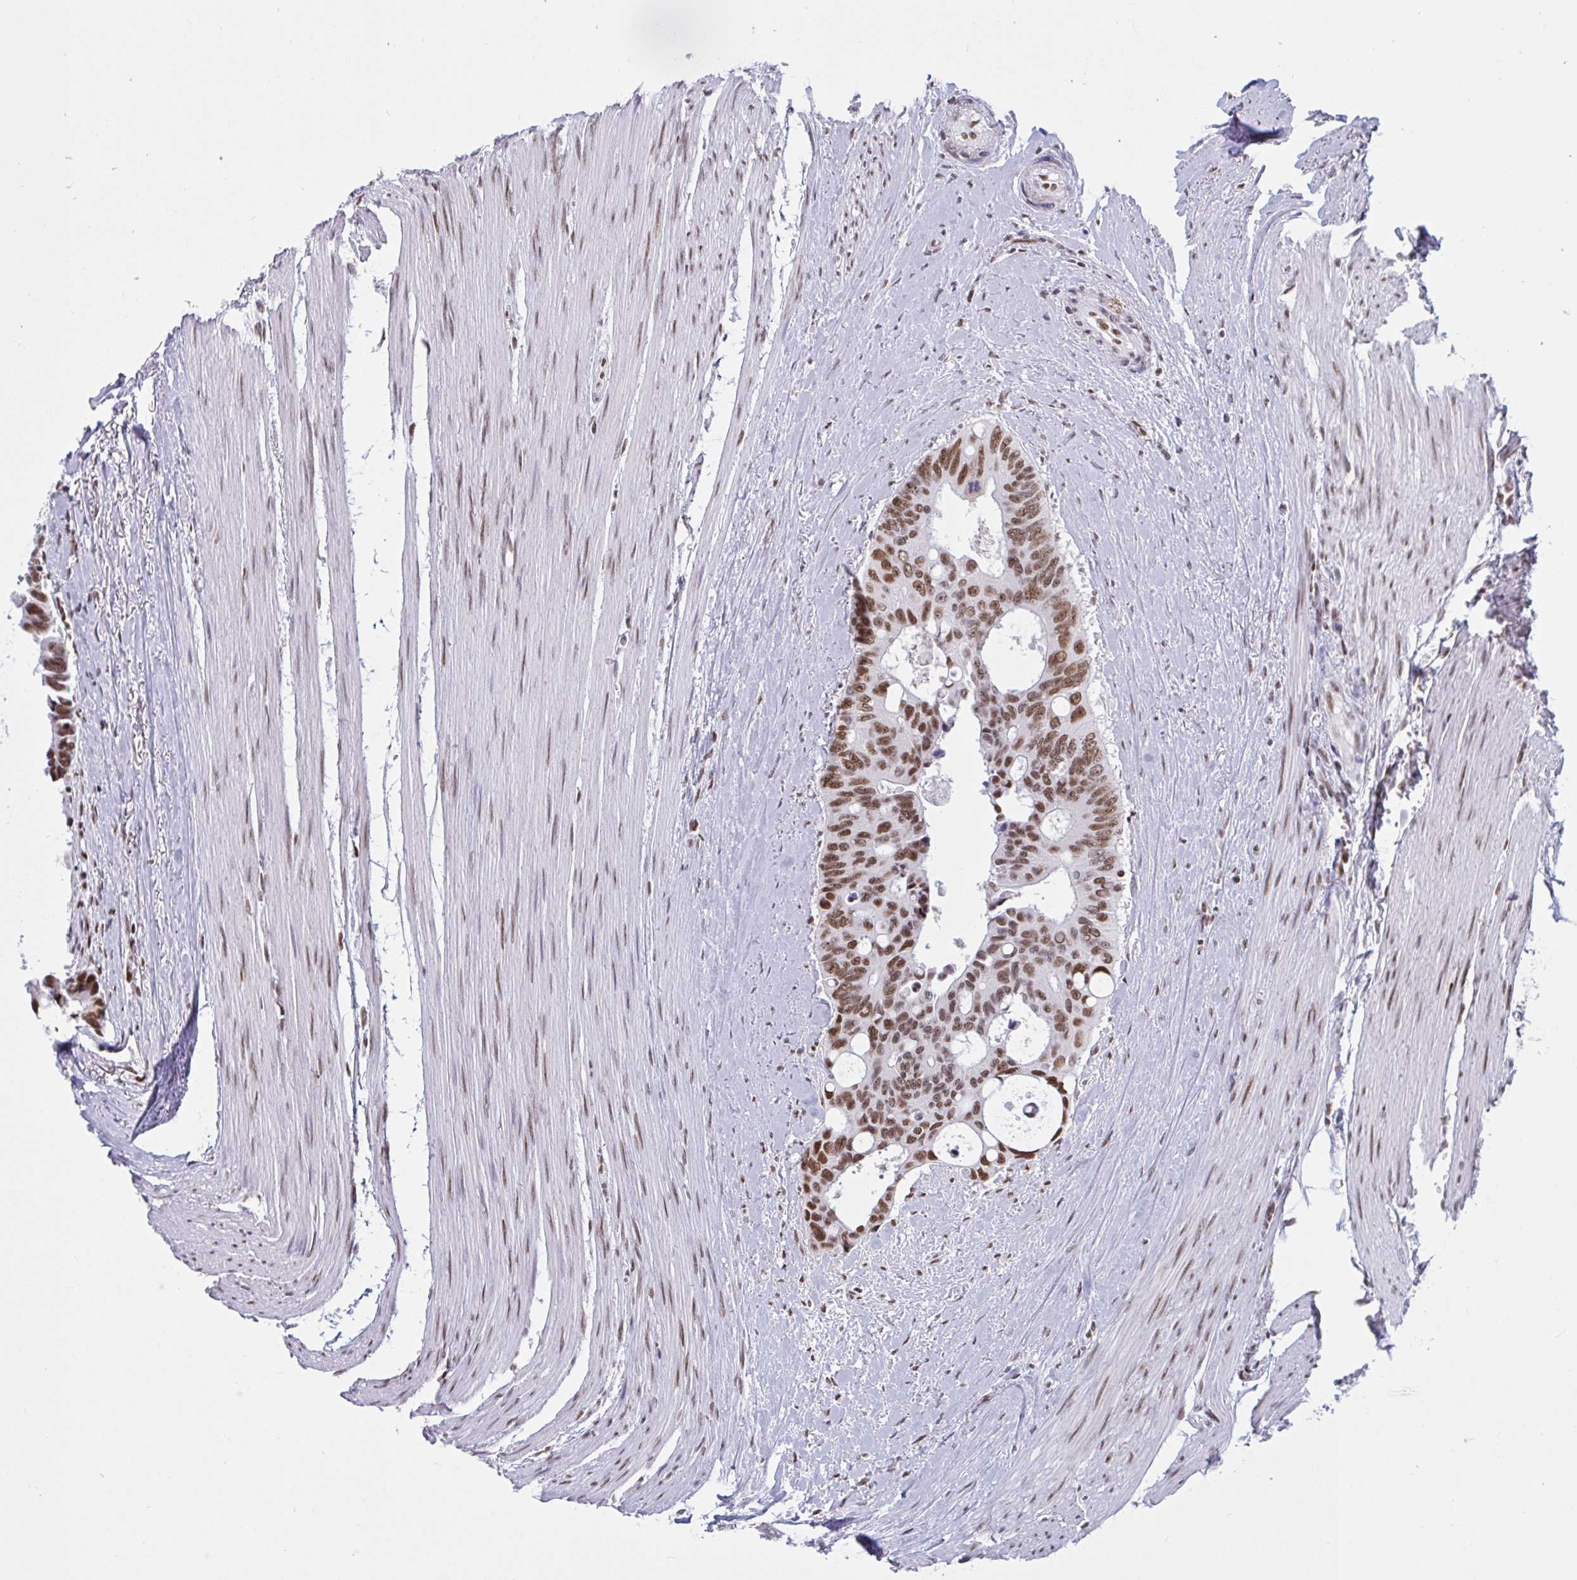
{"staining": {"intensity": "moderate", "quantity": ">75%", "location": "nuclear"}, "tissue": "colorectal cancer", "cell_type": "Tumor cells", "image_type": "cancer", "snomed": [{"axis": "morphology", "description": "Adenocarcinoma, NOS"}, {"axis": "topography", "description": "Rectum"}], "caption": "Human colorectal cancer (adenocarcinoma) stained with a protein marker demonstrates moderate staining in tumor cells.", "gene": "CBFA2T2", "patient": {"sex": "male", "age": 76}}